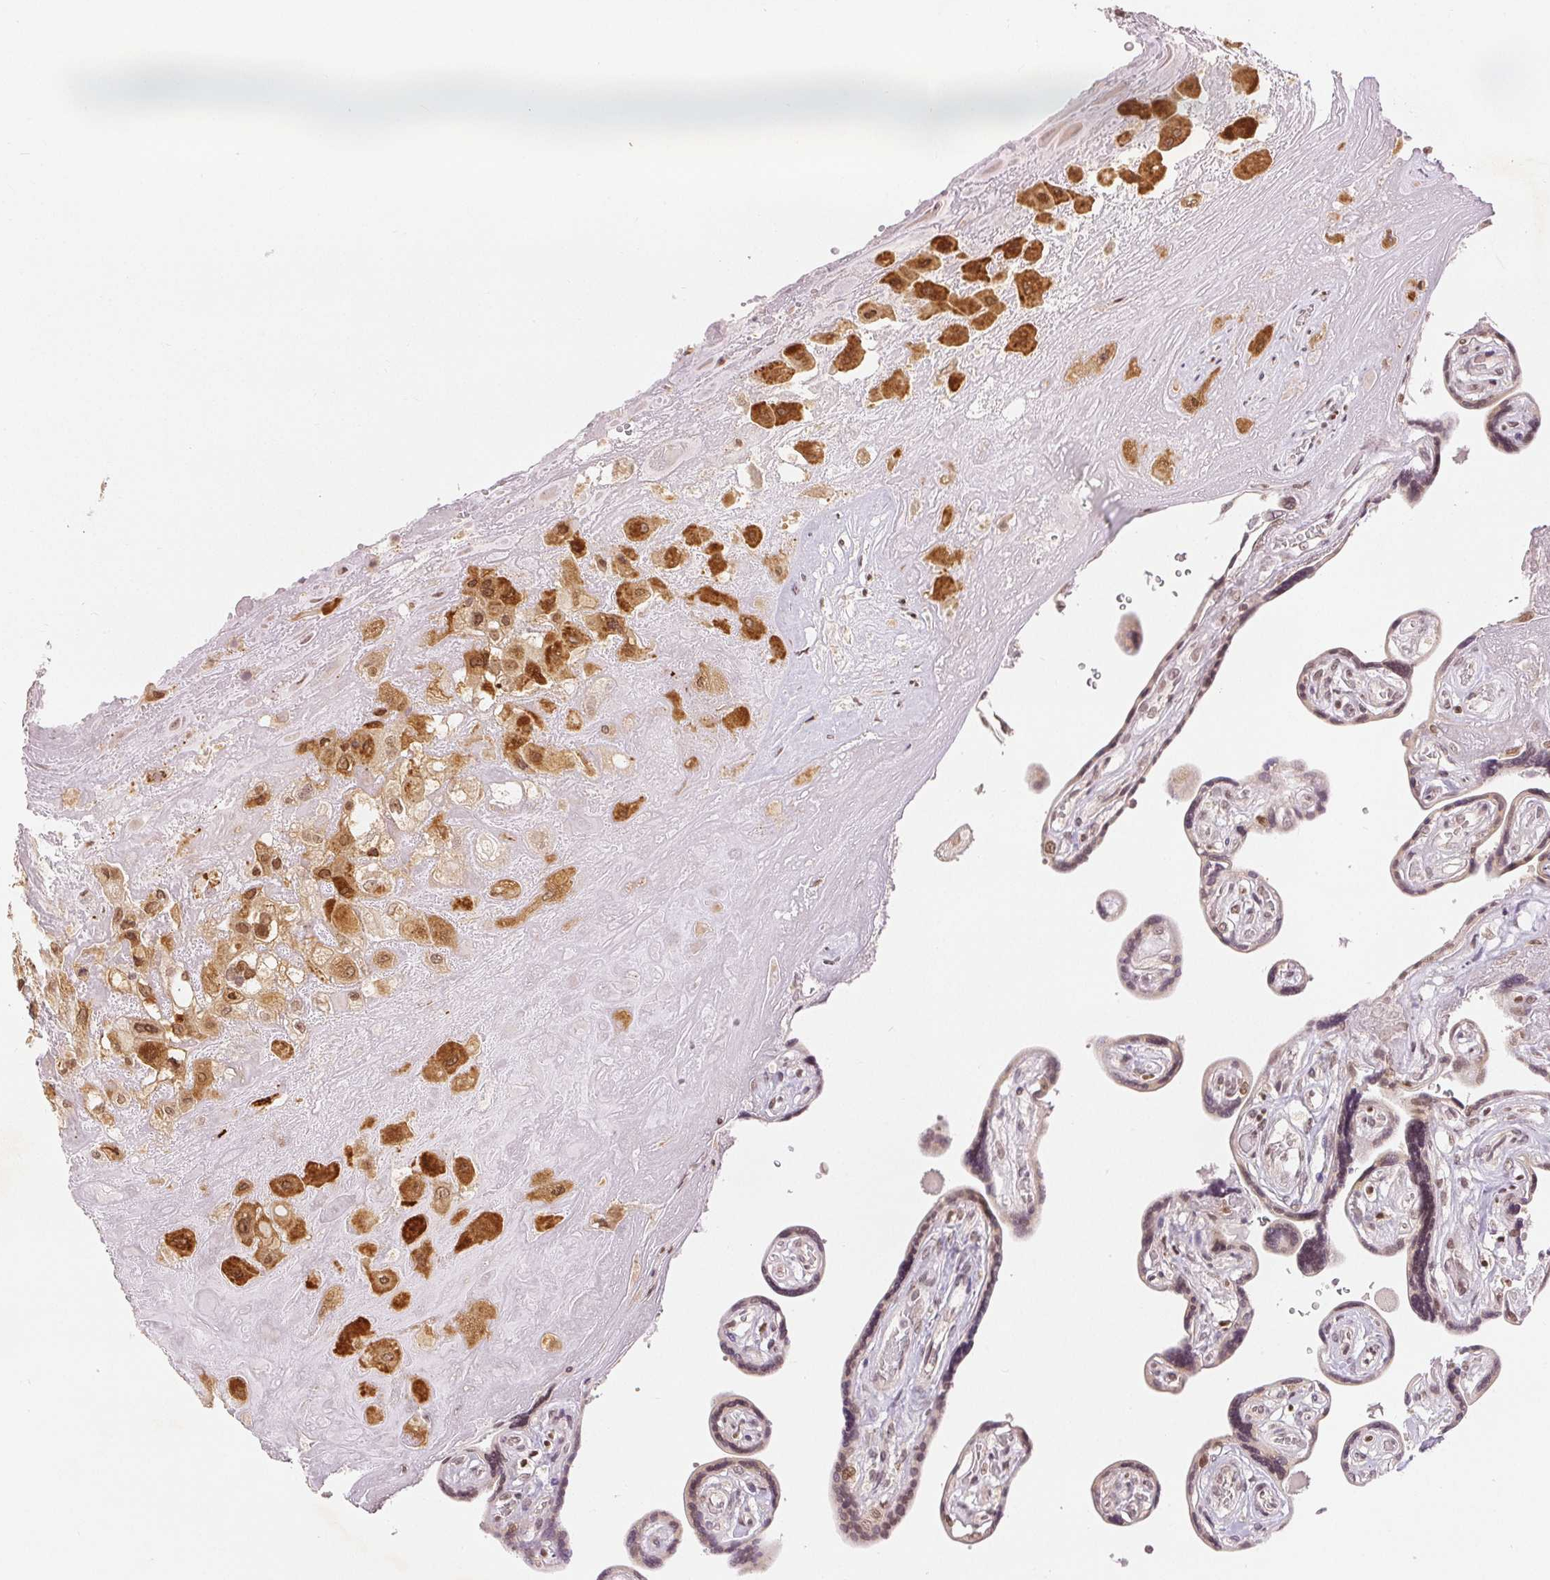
{"staining": {"intensity": "strong", "quantity": "<25%", "location": "cytoplasmic/membranous,nuclear"}, "tissue": "placenta", "cell_type": "Trophoblastic cells", "image_type": "normal", "snomed": [{"axis": "morphology", "description": "Normal tissue, NOS"}, {"axis": "topography", "description": "Placenta"}], "caption": "Immunohistochemistry (IHC) of normal placenta reveals medium levels of strong cytoplasmic/membranous,nuclear expression in approximately <25% of trophoblastic cells.", "gene": "DEK", "patient": {"sex": "female", "age": 32}}